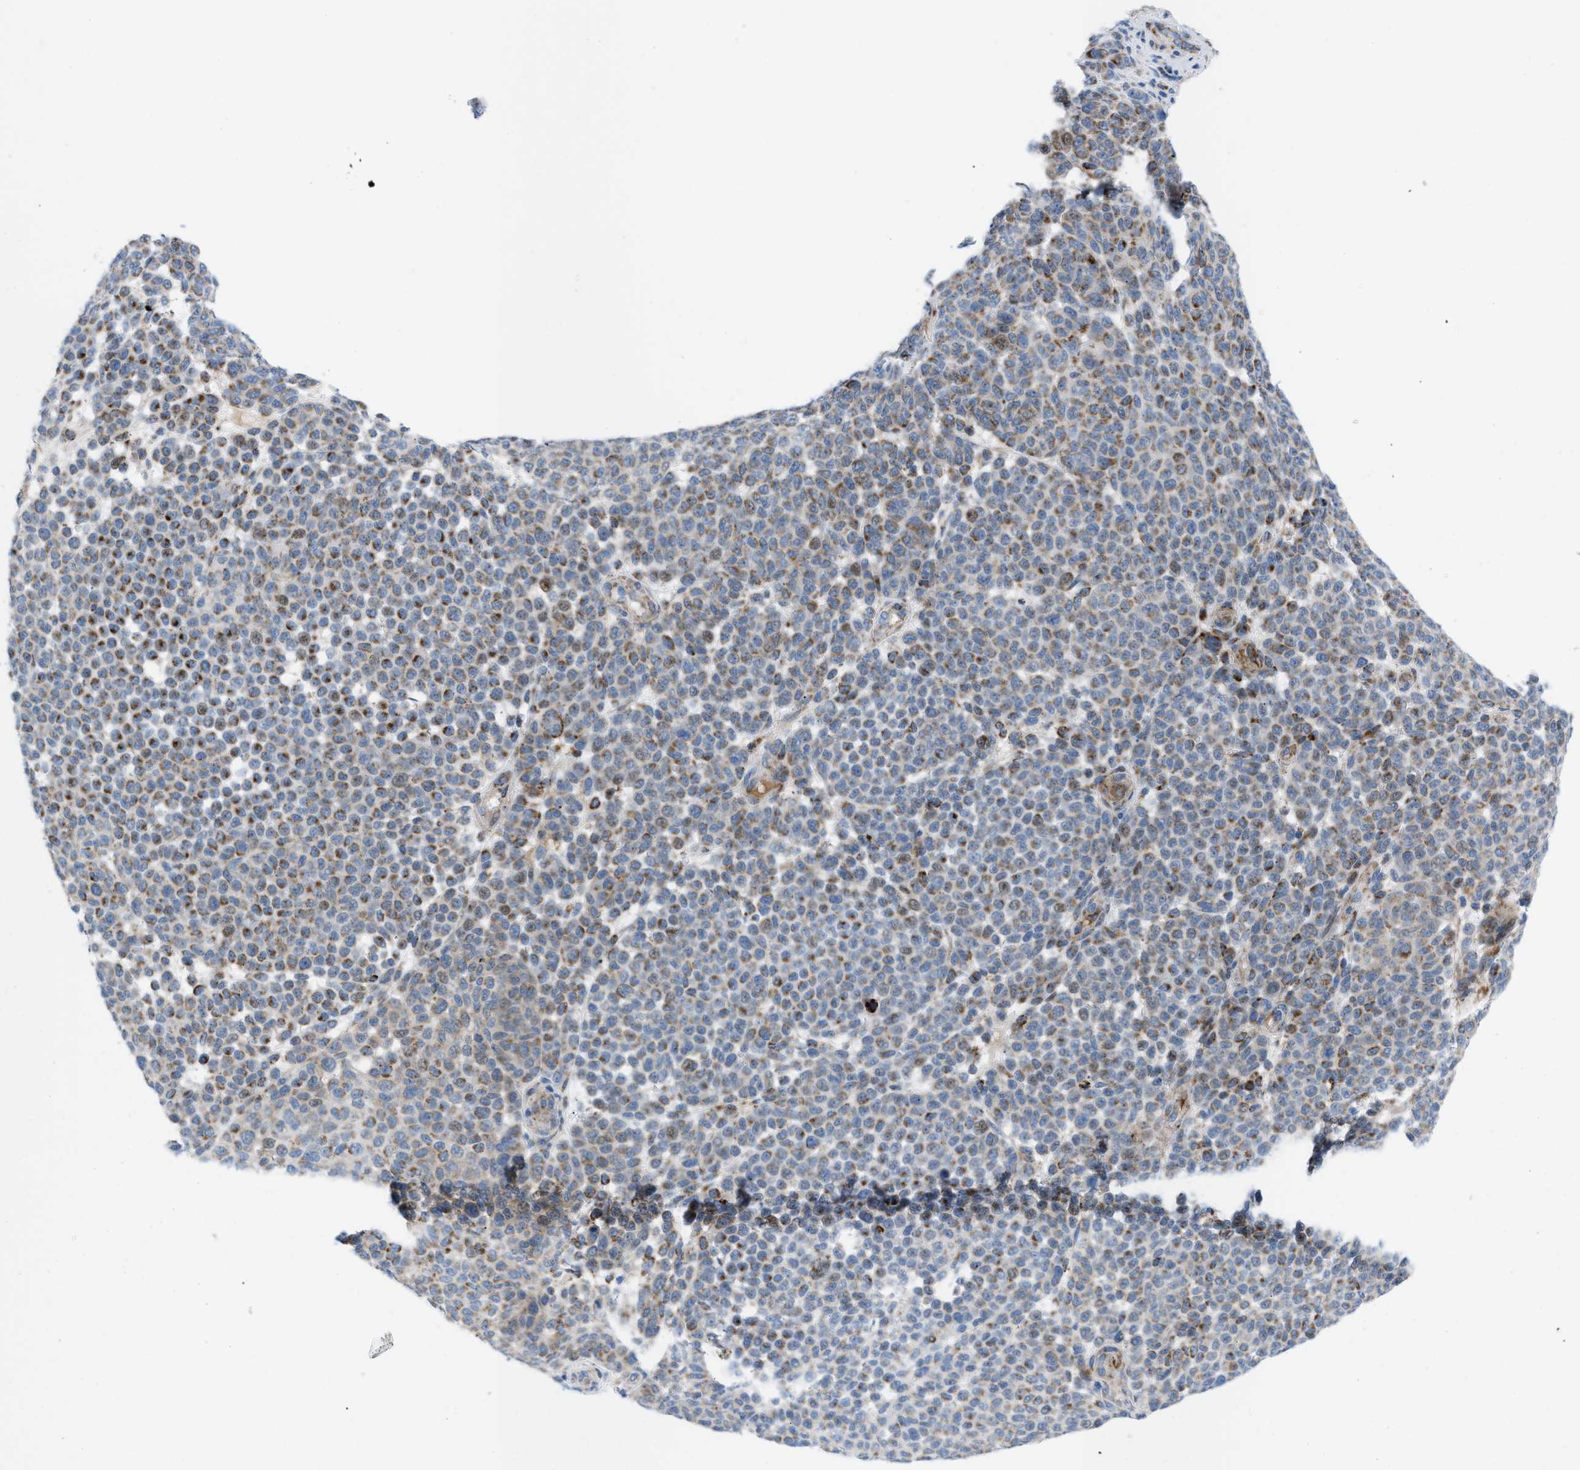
{"staining": {"intensity": "moderate", "quantity": "25%-75%", "location": "cytoplasmic/membranous"}, "tissue": "melanoma", "cell_type": "Tumor cells", "image_type": "cancer", "snomed": [{"axis": "morphology", "description": "Malignant melanoma, NOS"}, {"axis": "topography", "description": "Skin"}], "caption": "The photomicrograph reveals staining of malignant melanoma, revealing moderate cytoplasmic/membranous protein expression (brown color) within tumor cells.", "gene": "RBBP9", "patient": {"sex": "male", "age": 59}}